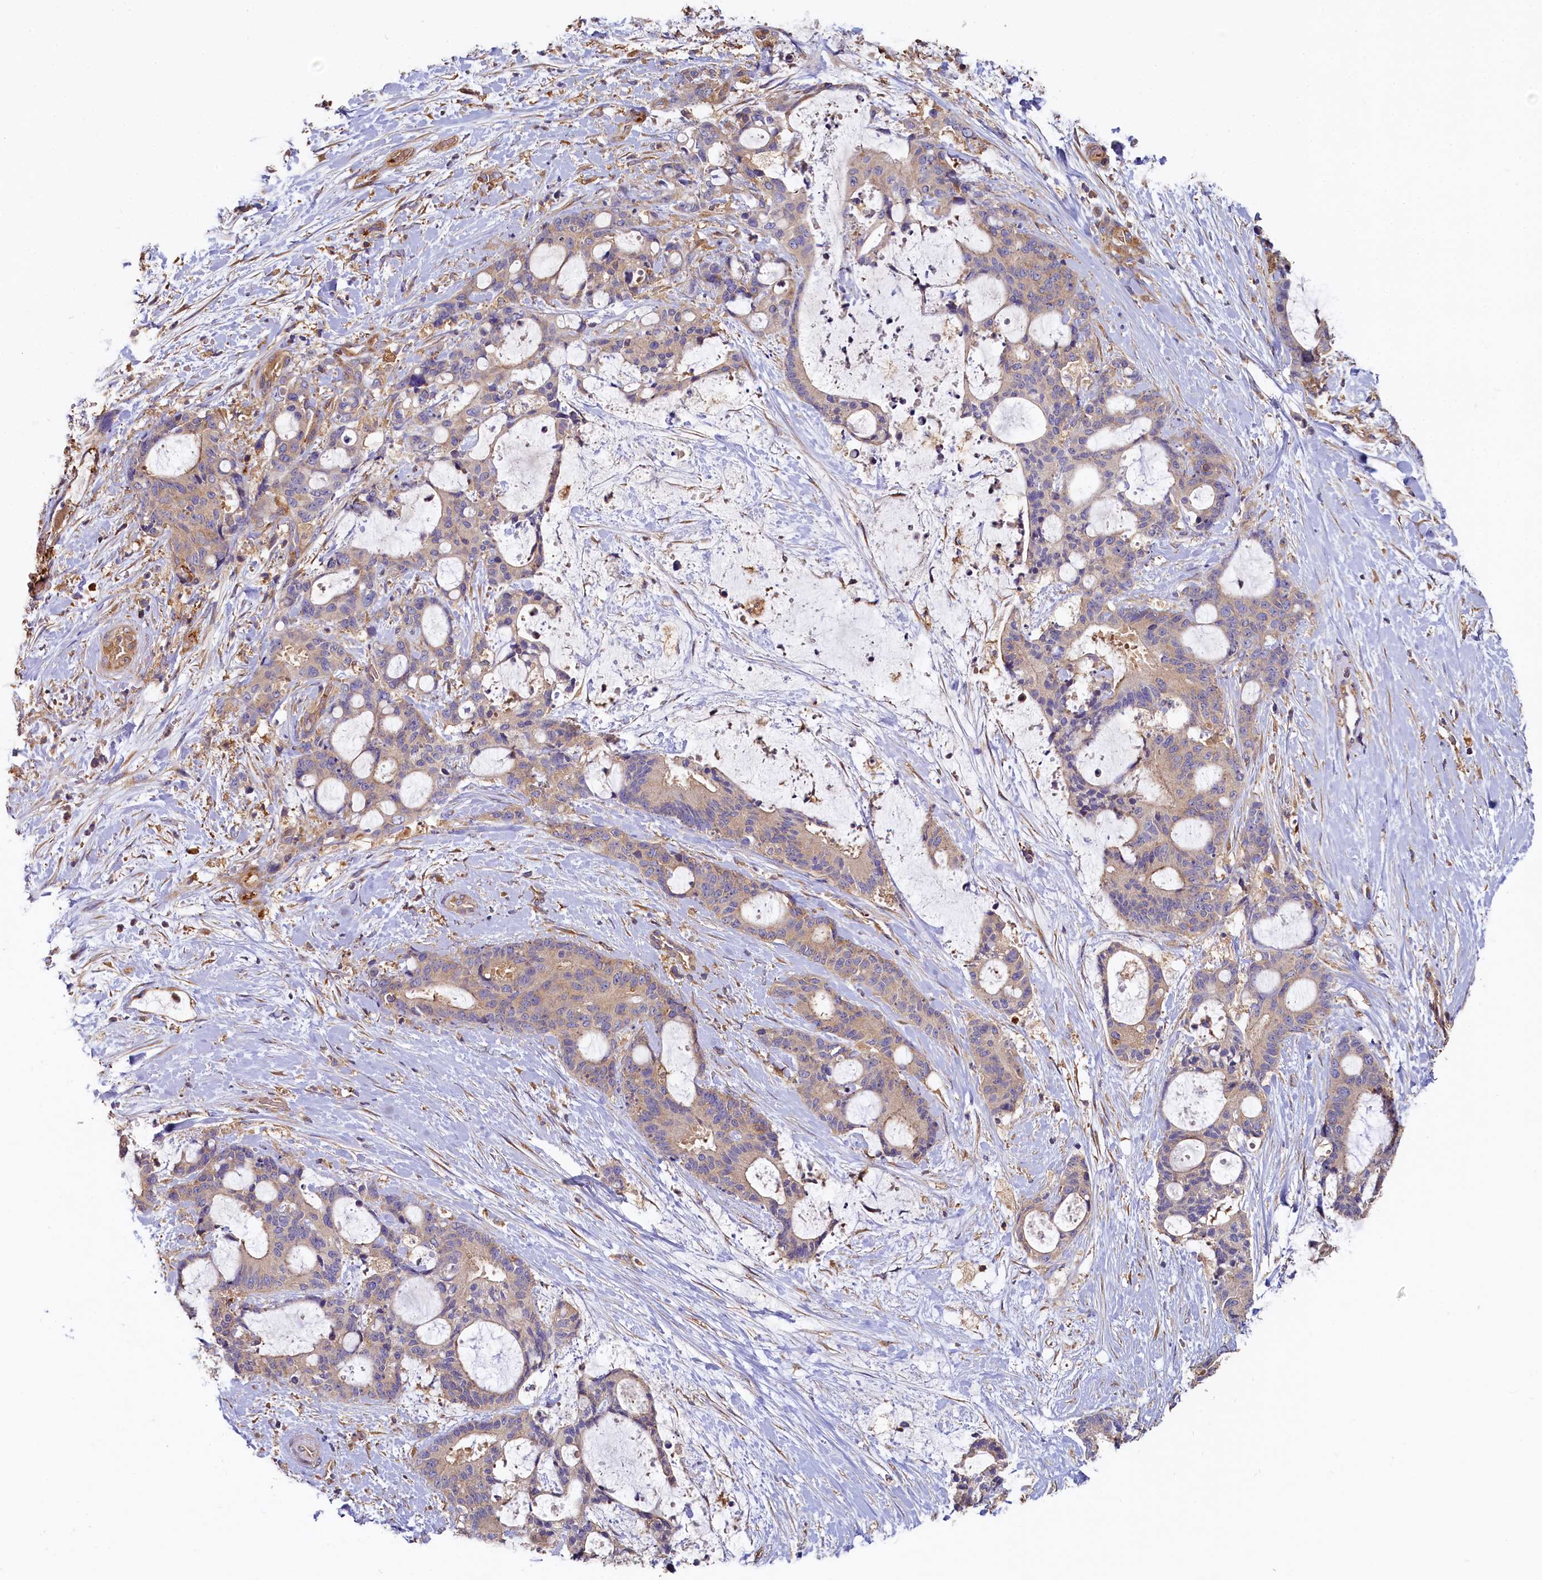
{"staining": {"intensity": "weak", "quantity": ">75%", "location": "cytoplasmic/membranous"}, "tissue": "liver cancer", "cell_type": "Tumor cells", "image_type": "cancer", "snomed": [{"axis": "morphology", "description": "Normal tissue, NOS"}, {"axis": "morphology", "description": "Cholangiocarcinoma"}, {"axis": "topography", "description": "Liver"}, {"axis": "topography", "description": "Peripheral nerve tissue"}], "caption": "Liver cholangiocarcinoma stained for a protein reveals weak cytoplasmic/membranous positivity in tumor cells. Using DAB (brown) and hematoxylin (blue) stains, captured at high magnification using brightfield microscopy.", "gene": "PPIP5K1", "patient": {"sex": "female", "age": 73}}